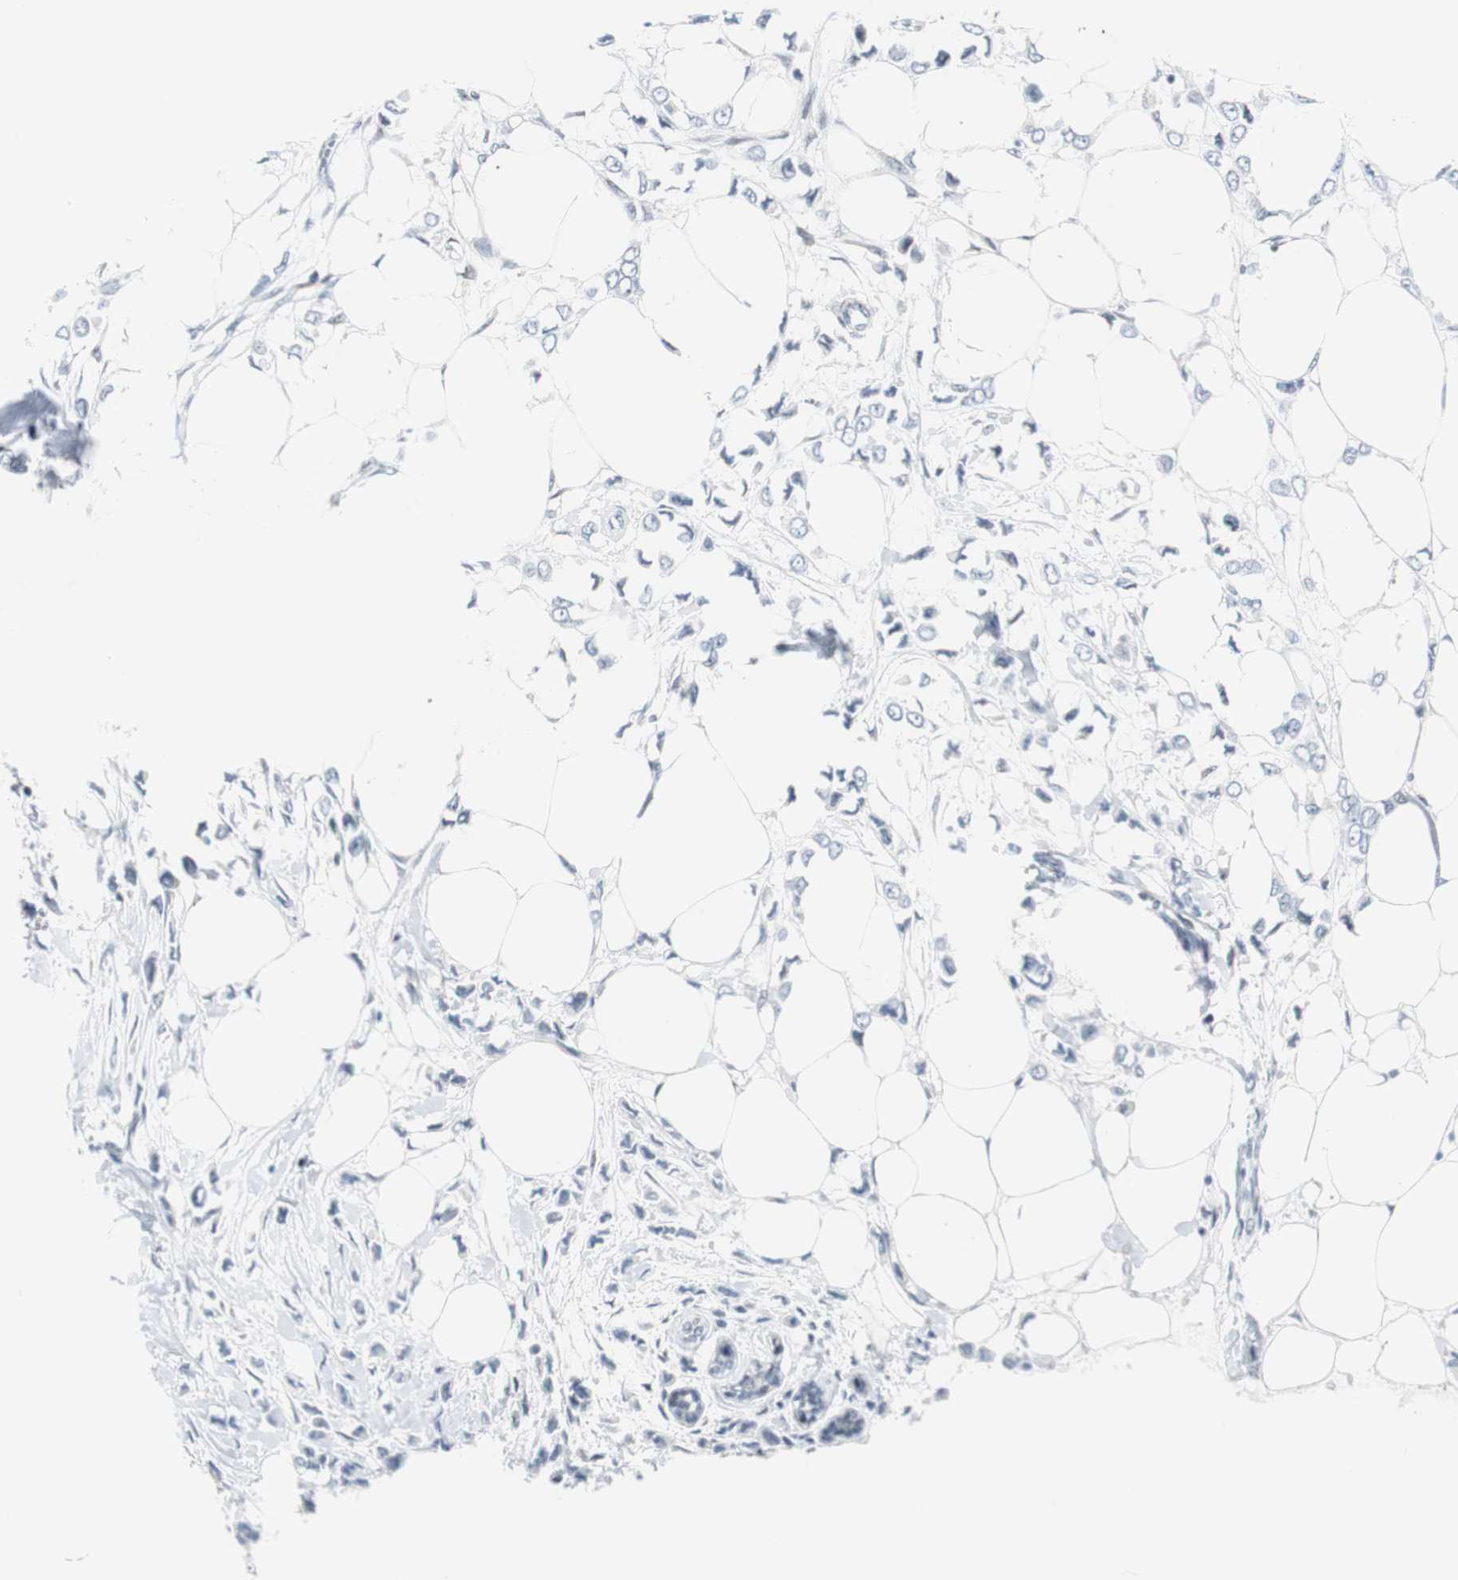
{"staining": {"intensity": "negative", "quantity": "none", "location": "none"}, "tissue": "breast cancer", "cell_type": "Tumor cells", "image_type": "cancer", "snomed": [{"axis": "morphology", "description": "Lobular carcinoma"}, {"axis": "topography", "description": "Breast"}], "caption": "Lobular carcinoma (breast) was stained to show a protein in brown. There is no significant expression in tumor cells. (Brightfield microscopy of DAB (3,3'-diaminobenzidine) immunohistochemistry (IHC) at high magnification).", "gene": "MTA1", "patient": {"sex": "female", "age": 51}}